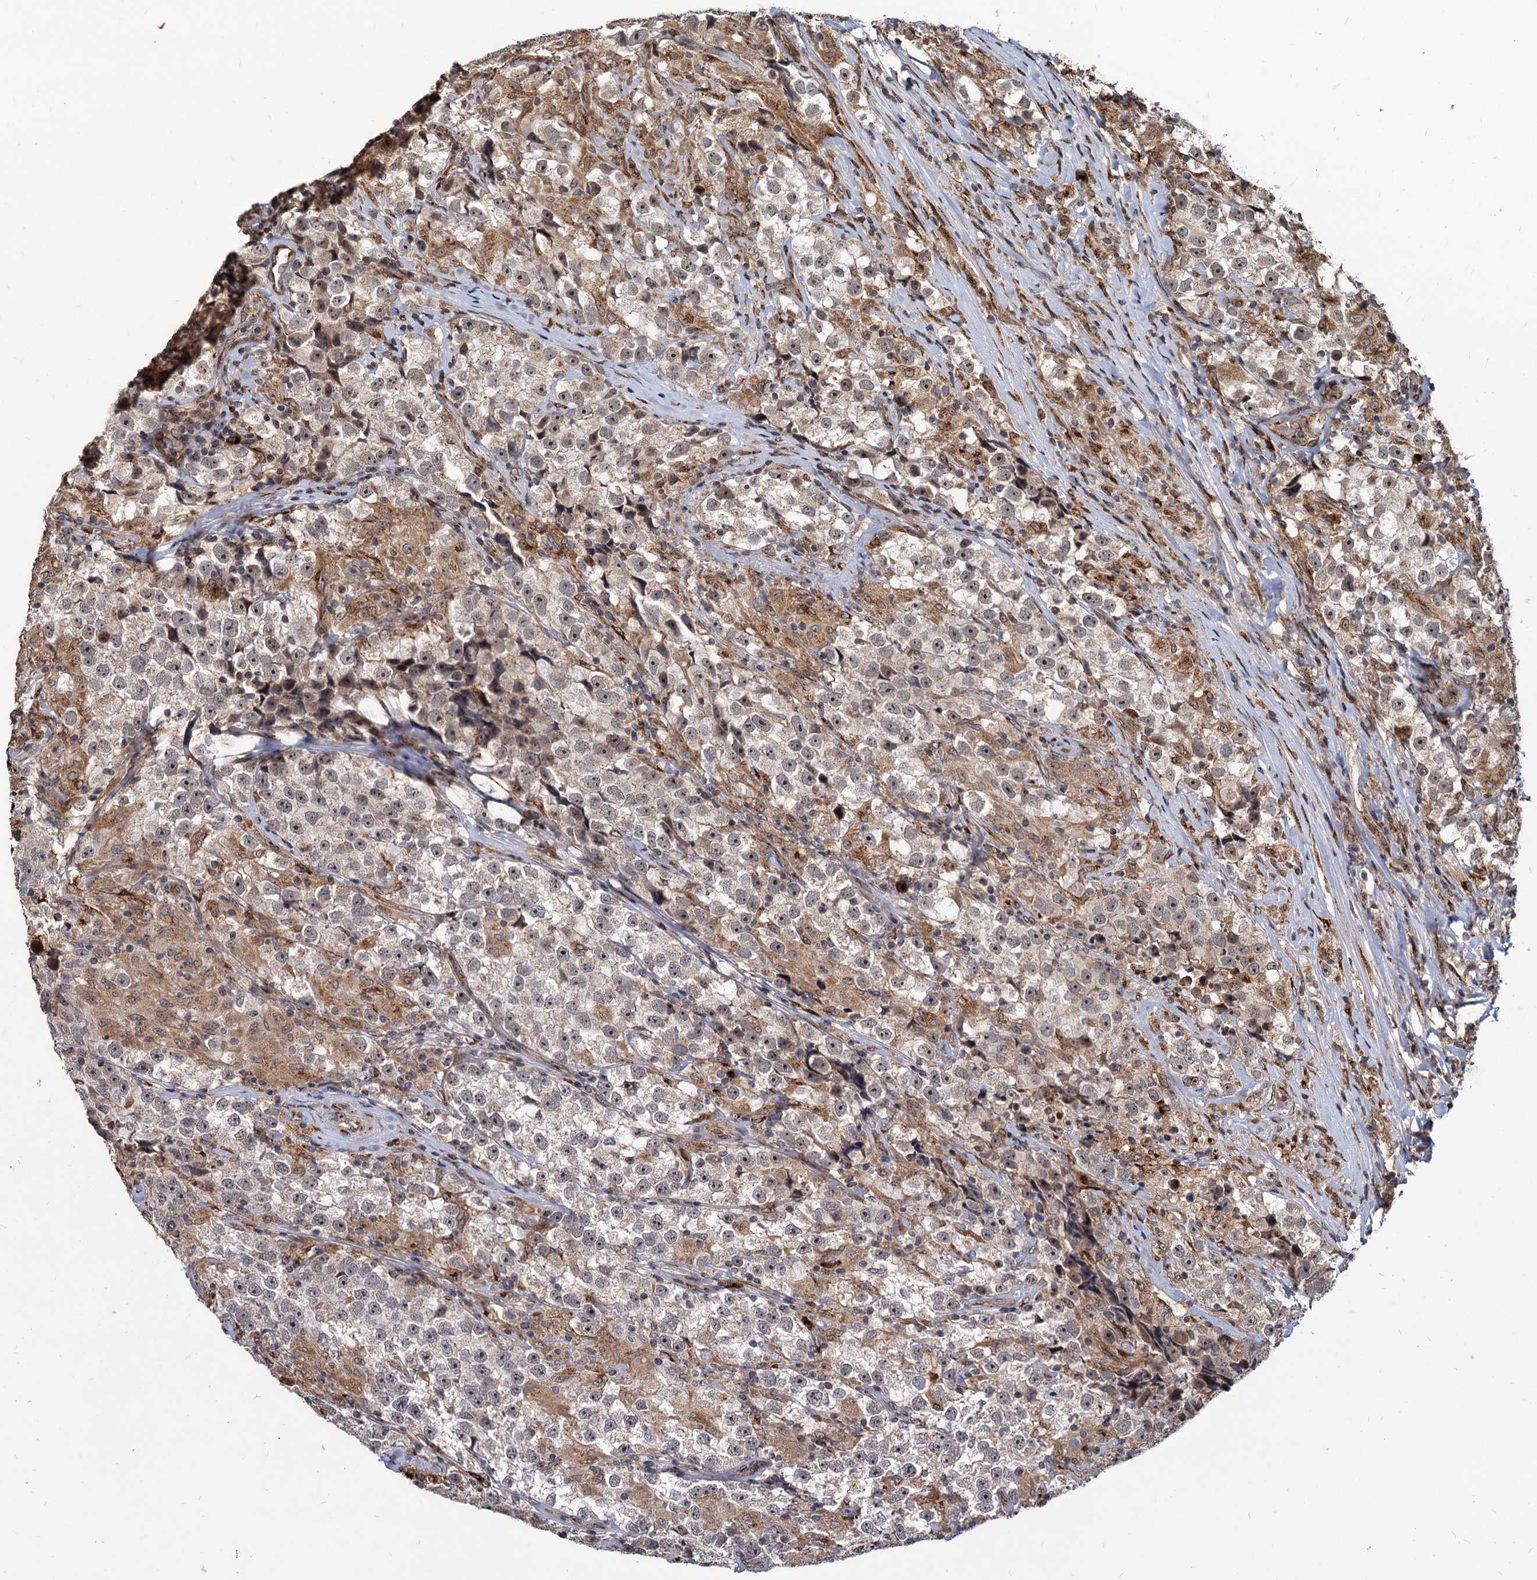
{"staining": {"intensity": "weak", "quantity": "<25%", "location": "nuclear"}, "tissue": "testis cancer", "cell_type": "Tumor cells", "image_type": "cancer", "snomed": [{"axis": "morphology", "description": "Seminoma, NOS"}, {"axis": "topography", "description": "Testis"}], "caption": "A histopathology image of human testis seminoma is negative for staining in tumor cells. (Stains: DAB IHC with hematoxylin counter stain, Microscopy: brightfield microscopy at high magnification).", "gene": "SAAL1", "patient": {"sex": "male", "age": 46}}